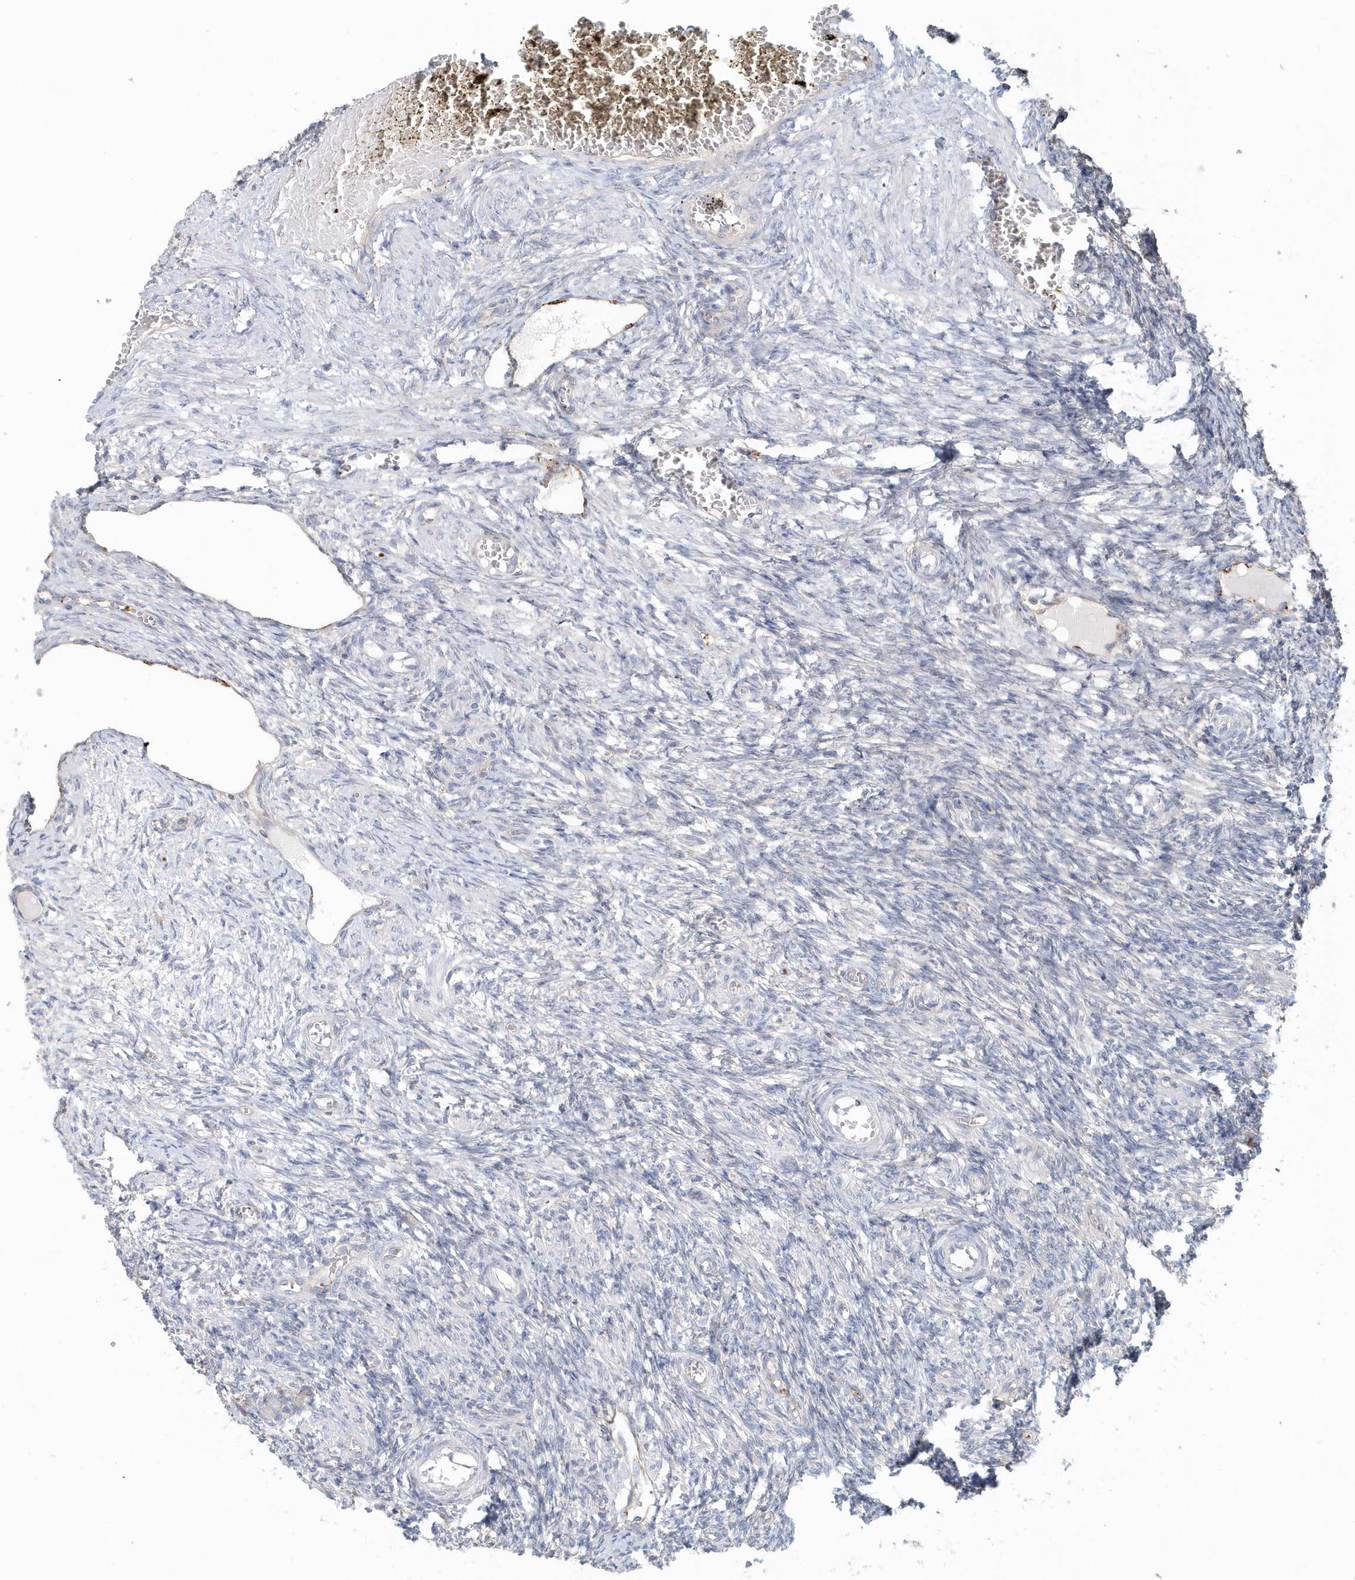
{"staining": {"intensity": "negative", "quantity": "none", "location": "none"}, "tissue": "ovary", "cell_type": "Ovarian stroma cells", "image_type": "normal", "snomed": [{"axis": "morphology", "description": "Normal tissue, NOS"}, {"axis": "topography", "description": "Ovary"}], "caption": "This is an IHC histopathology image of benign ovary. There is no positivity in ovarian stroma cells.", "gene": "MMRN1", "patient": {"sex": "female", "age": 27}}